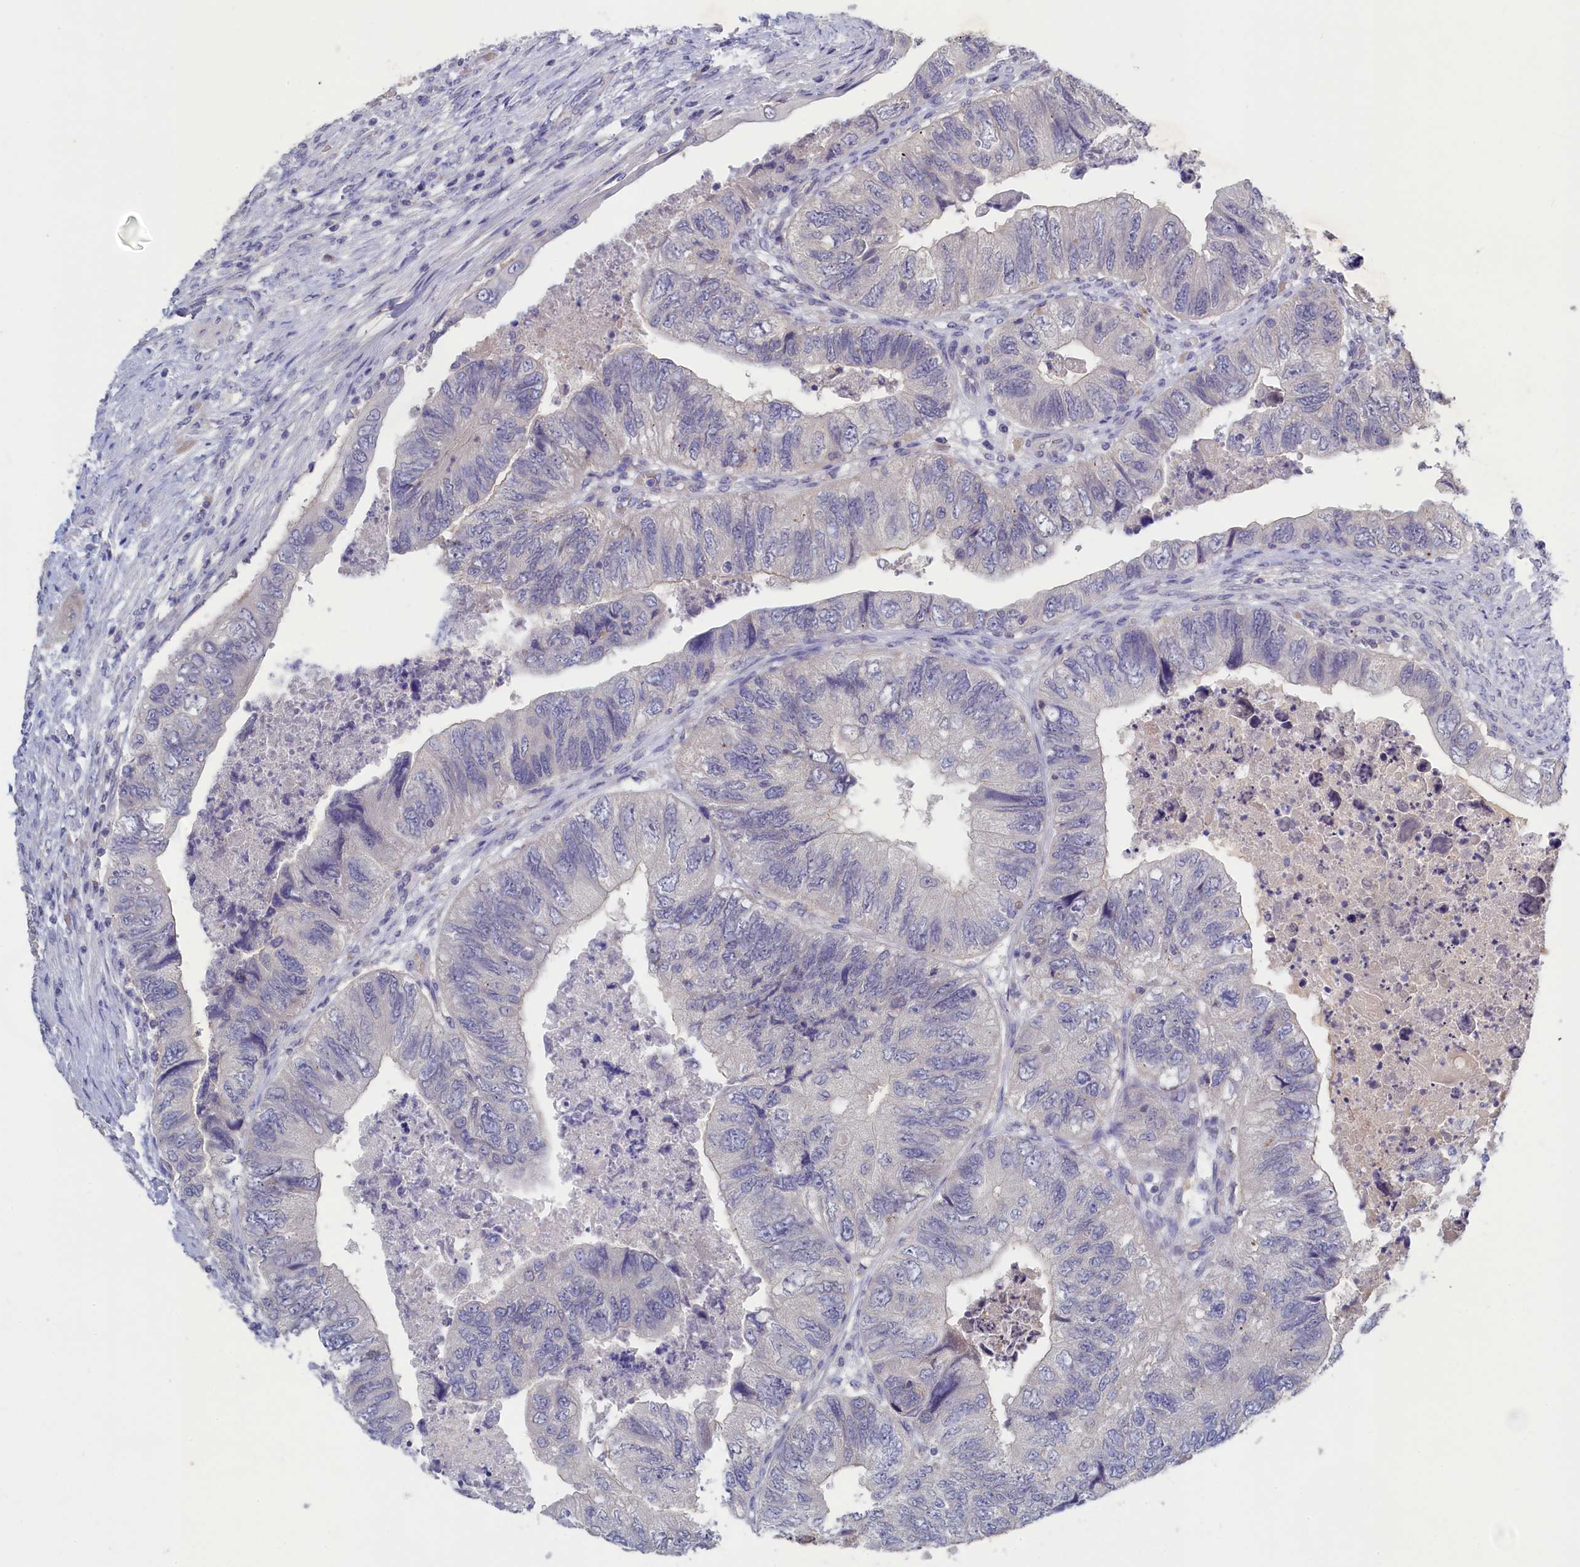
{"staining": {"intensity": "negative", "quantity": "none", "location": "none"}, "tissue": "colorectal cancer", "cell_type": "Tumor cells", "image_type": "cancer", "snomed": [{"axis": "morphology", "description": "Adenocarcinoma, NOS"}, {"axis": "topography", "description": "Rectum"}], "caption": "A high-resolution image shows immunohistochemistry staining of colorectal cancer (adenocarcinoma), which displays no significant expression in tumor cells. (Immunohistochemistry, brightfield microscopy, high magnification).", "gene": "CELF5", "patient": {"sex": "male", "age": 63}}